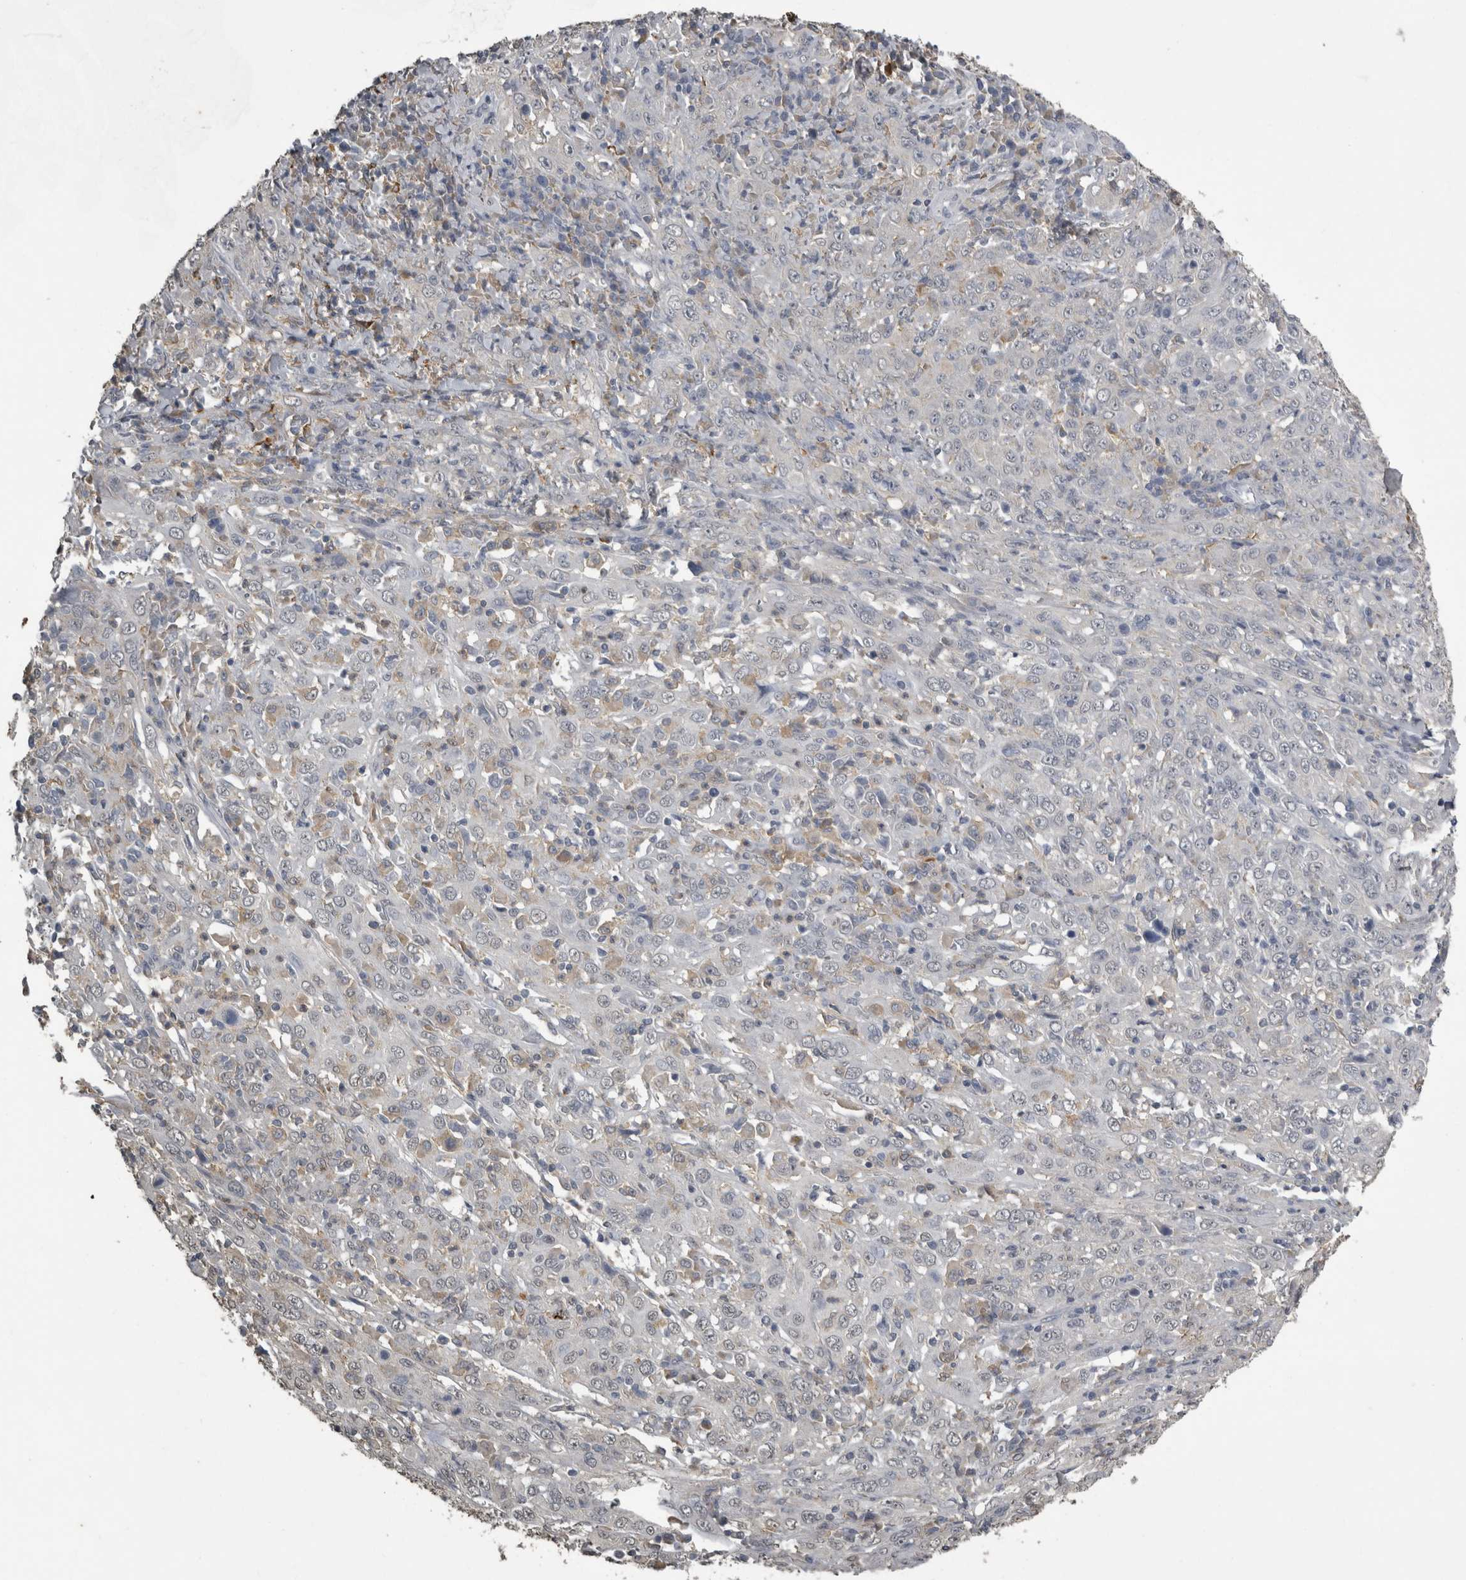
{"staining": {"intensity": "negative", "quantity": "none", "location": "none"}, "tissue": "cervical cancer", "cell_type": "Tumor cells", "image_type": "cancer", "snomed": [{"axis": "morphology", "description": "Squamous cell carcinoma, NOS"}, {"axis": "topography", "description": "Cervix"}], "caption": "Photomicrograph shows no protein positivity in tumor cells of cervical squamous cell carcinoma tissue.", "gene": "PIK3AP1", "patient": {"sex": "female", "age": 46}}